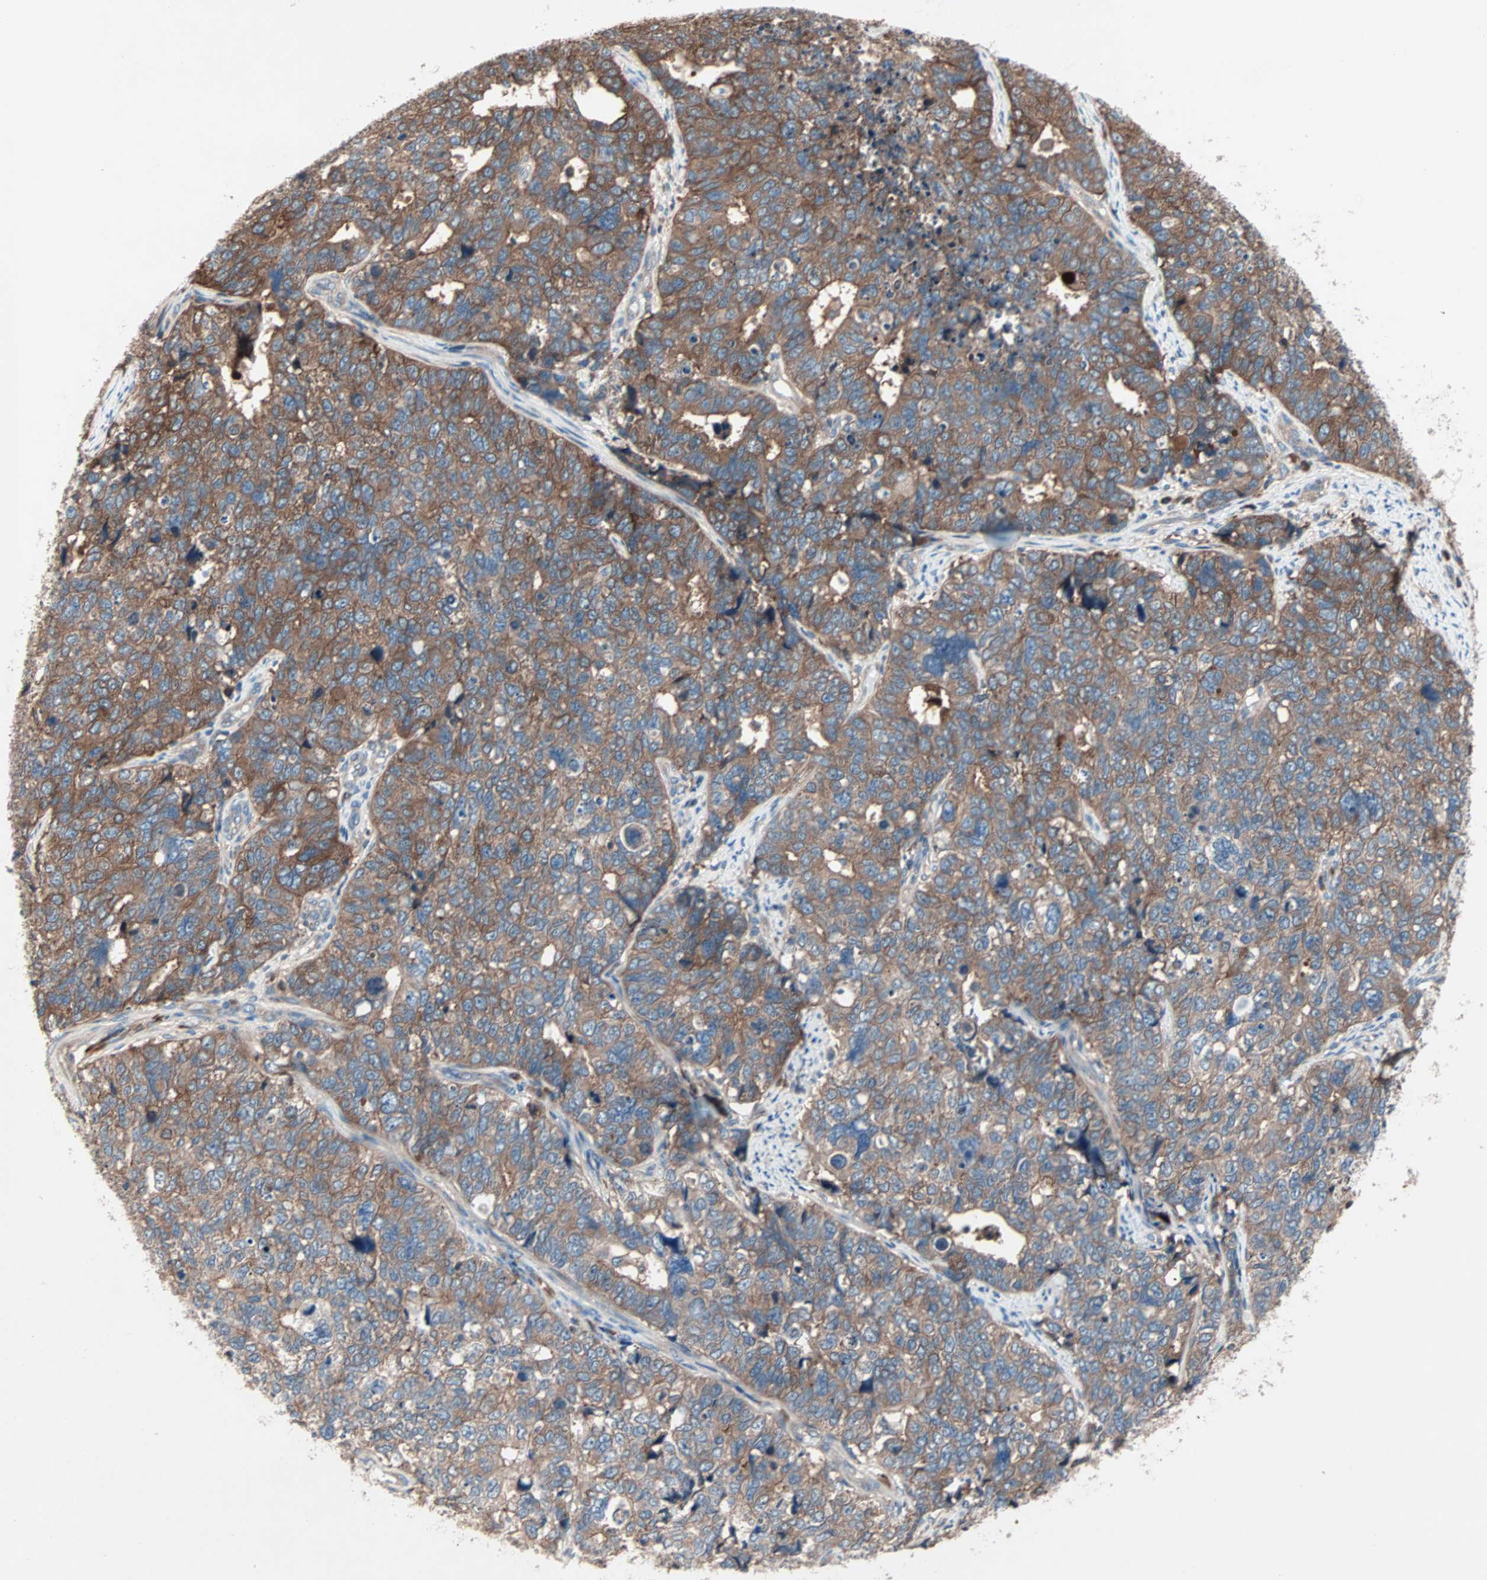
{"staining": {"intensity": "moderate", "quantity": ">75%", "location": "cytoplasmic/membranous"}, "tissue": "cervical cancer", "cell_type": "Tumor cells", "image_type": "cancer", "snomed": [{"axis": "morphology", "description": "Squamous cell carcinoma, NOS"}, {"axis": "topography", "description": "Cervix"}], "caption": "Protein staining demonstrates moderate cytoplasmic/membranous positivity in approximately >75% of tumor cells in squamous cell carcinoma (cervical). (DAB (3,3'-diaminobenzidine) IHC with brightfield microscopy, high magnification).", "gene": "CAD", "patient": {"sex": "female", "age": 63}}